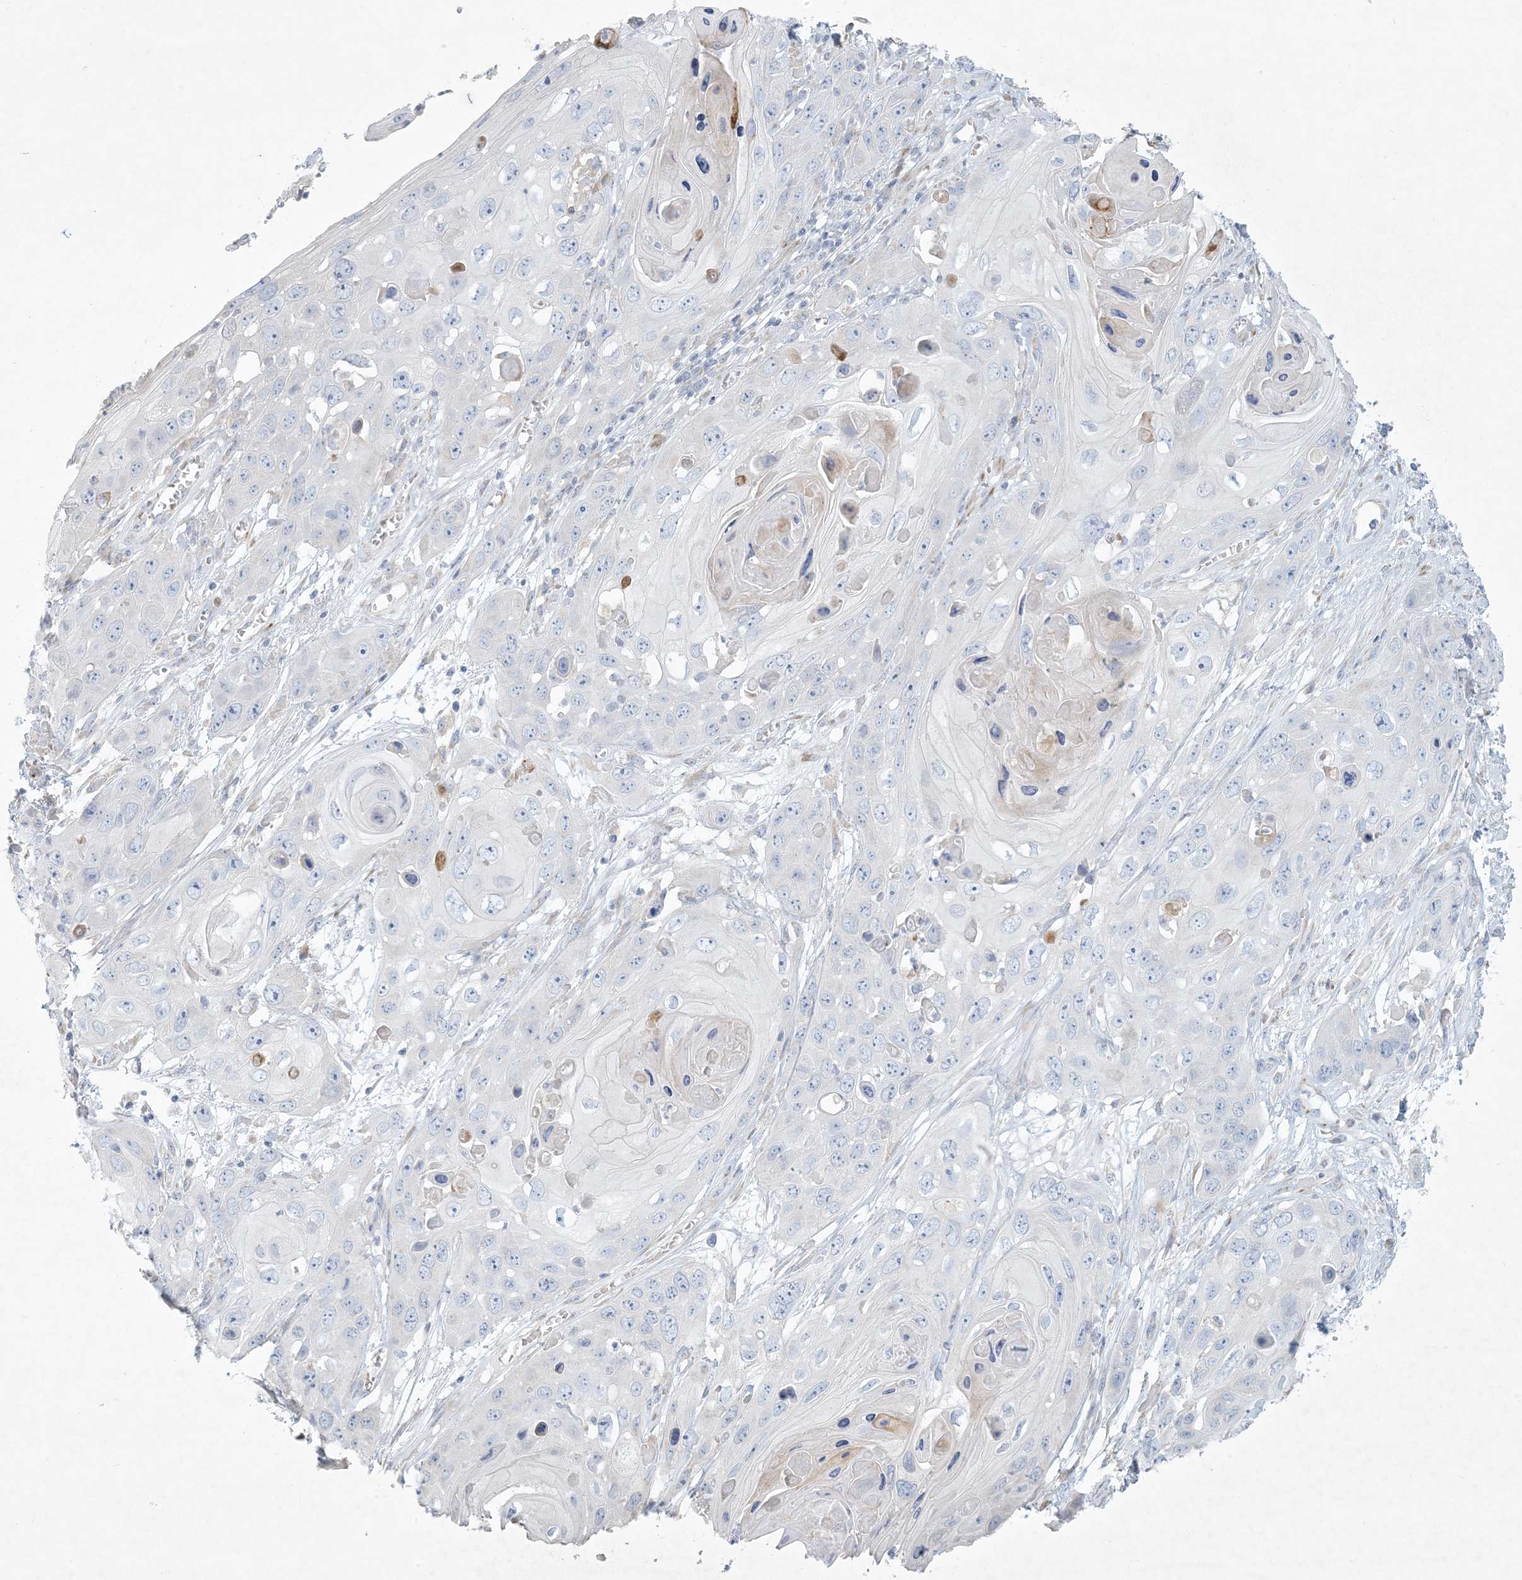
{"staining": {"intensity": "weak", "quantity": "<25%", "location": "cytoplasmic/membranous"}, "tissue": "skin cancer", "cell_type": "Tumor cells", "image_type": "cancer", "snomed": [{"axis": "morphology", "description": "Squamous cell carcinoma, NOS"}, {"axis": "topography", "description": "Skin"}], "caption": "High power microscopy micrograph of an IHC image of squamous cell carcinoma (skin), revealing no significant staining in tumor cells. (DAB (3,3'-diaminobenzidine) immunohistochemistry, high magnification).", "gene": "ZNF385D", "patient": {"sex": "male", "age": 55}}